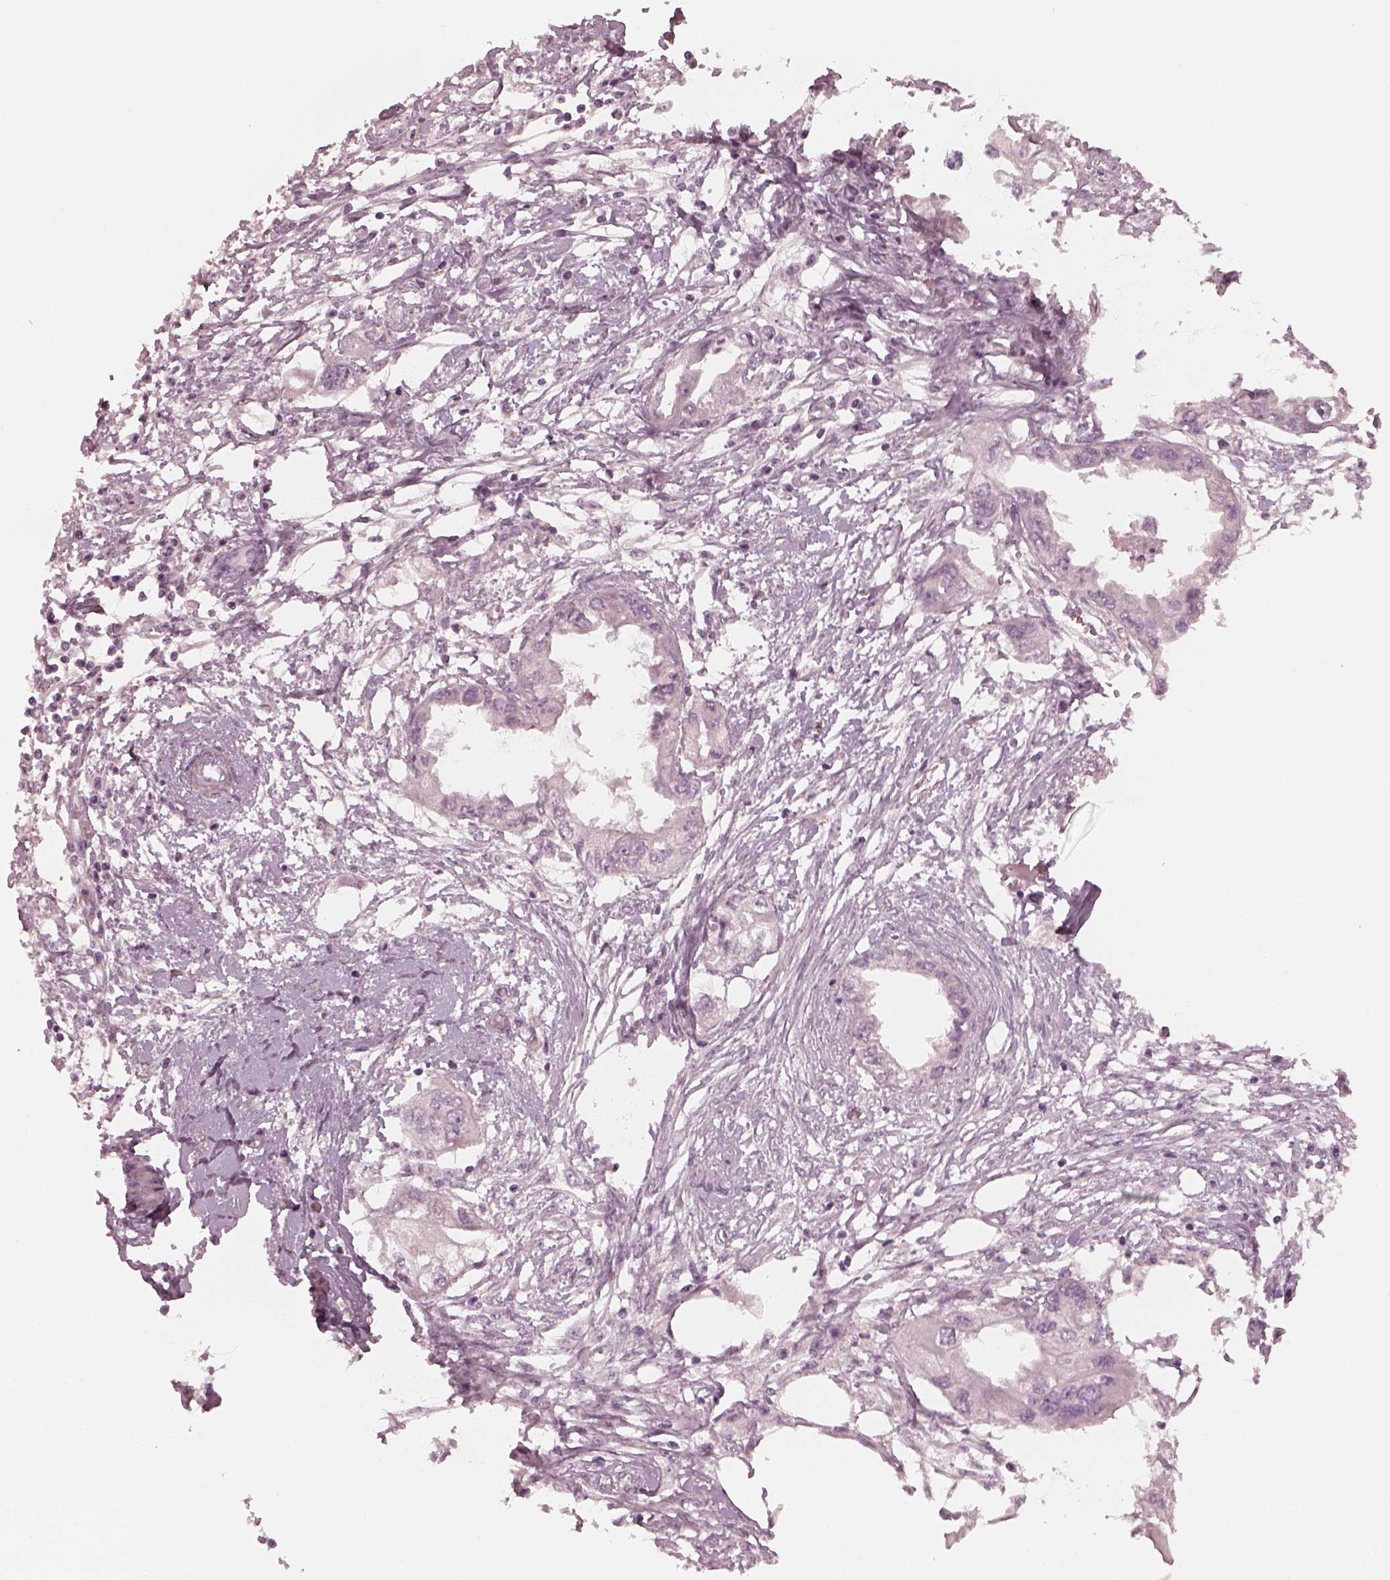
{"staining": {"intensity": "negative", "quantity": "none", "location": "none"}, "tissue": "endometrial cancer", "cell_type": "Tumor cells", "image_type": "cancer", "snomed": [{"axis": "morphology", "description": "Adenocarcinoma, NOS"}, {"axis": "morphology", "description": "Adenocarcinoma, metastatic, NOS"}, {"axis": "topography", "description": "Adipose tissue"}, {"axis": "topography", "description": "Endometrium"}], "caption": "The photomicrograph reveals no significant positivity in tumor cells of endometrial cancer.", "gene": "RGS7", "patient": {"sex": "female", "age": 67}}